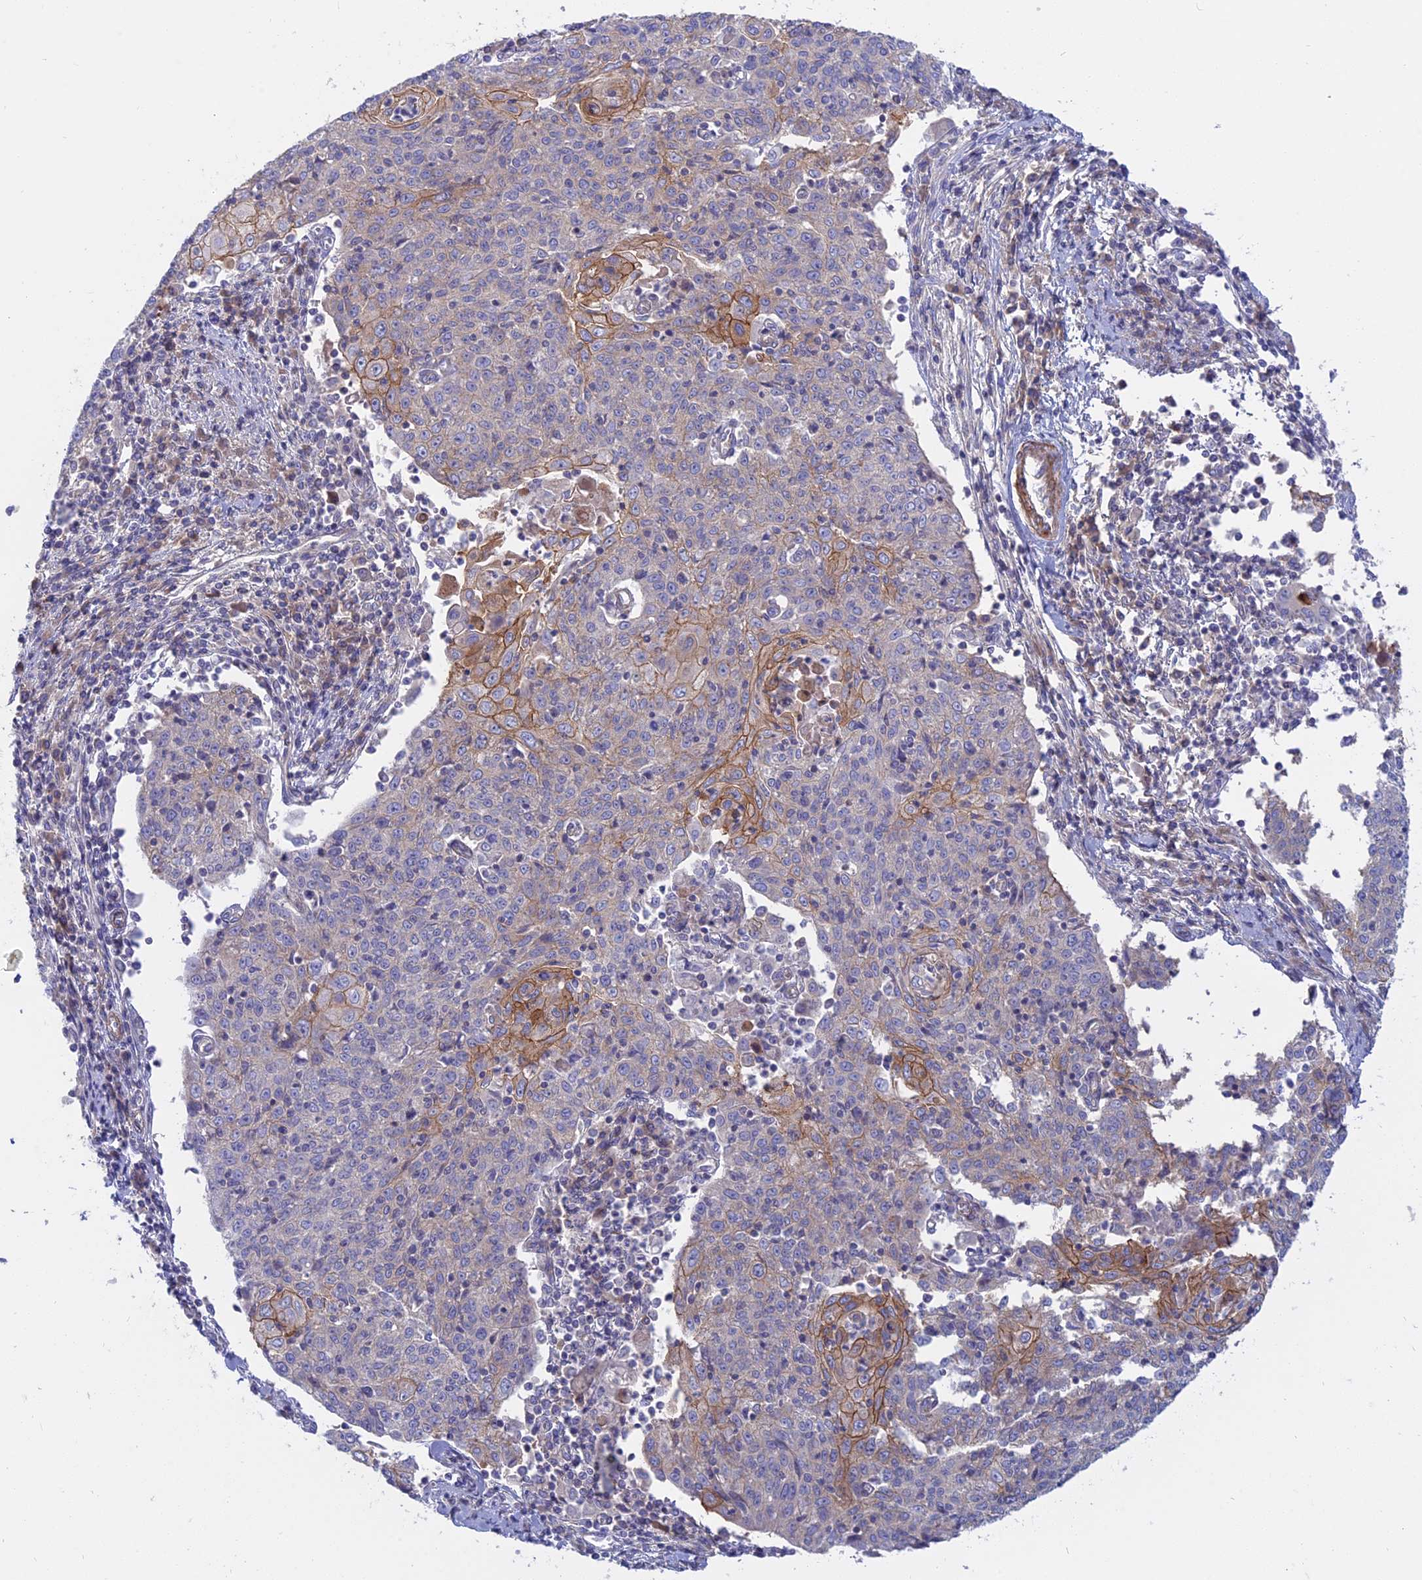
{"staining": {"intensity": "moderate", "quantity": "<25%", "location": "cytoplasmic/membranous"}, "tissue": "cervical cancer", "cell_type": "Tumor cells", "image_type": "cancer", "snomed": [{"axis": "morphology", "description": "Squamous cell carcinoma, NOS"}, {"axis": "topography", "description": "Cervix"}], "caption": "Human cervical squamous cell carcinoma stained with a protein marker demonstrates moderate staining in tumor cells.", "gene": "MYO5B", "patient": {"sex": "female", "age": 48}}